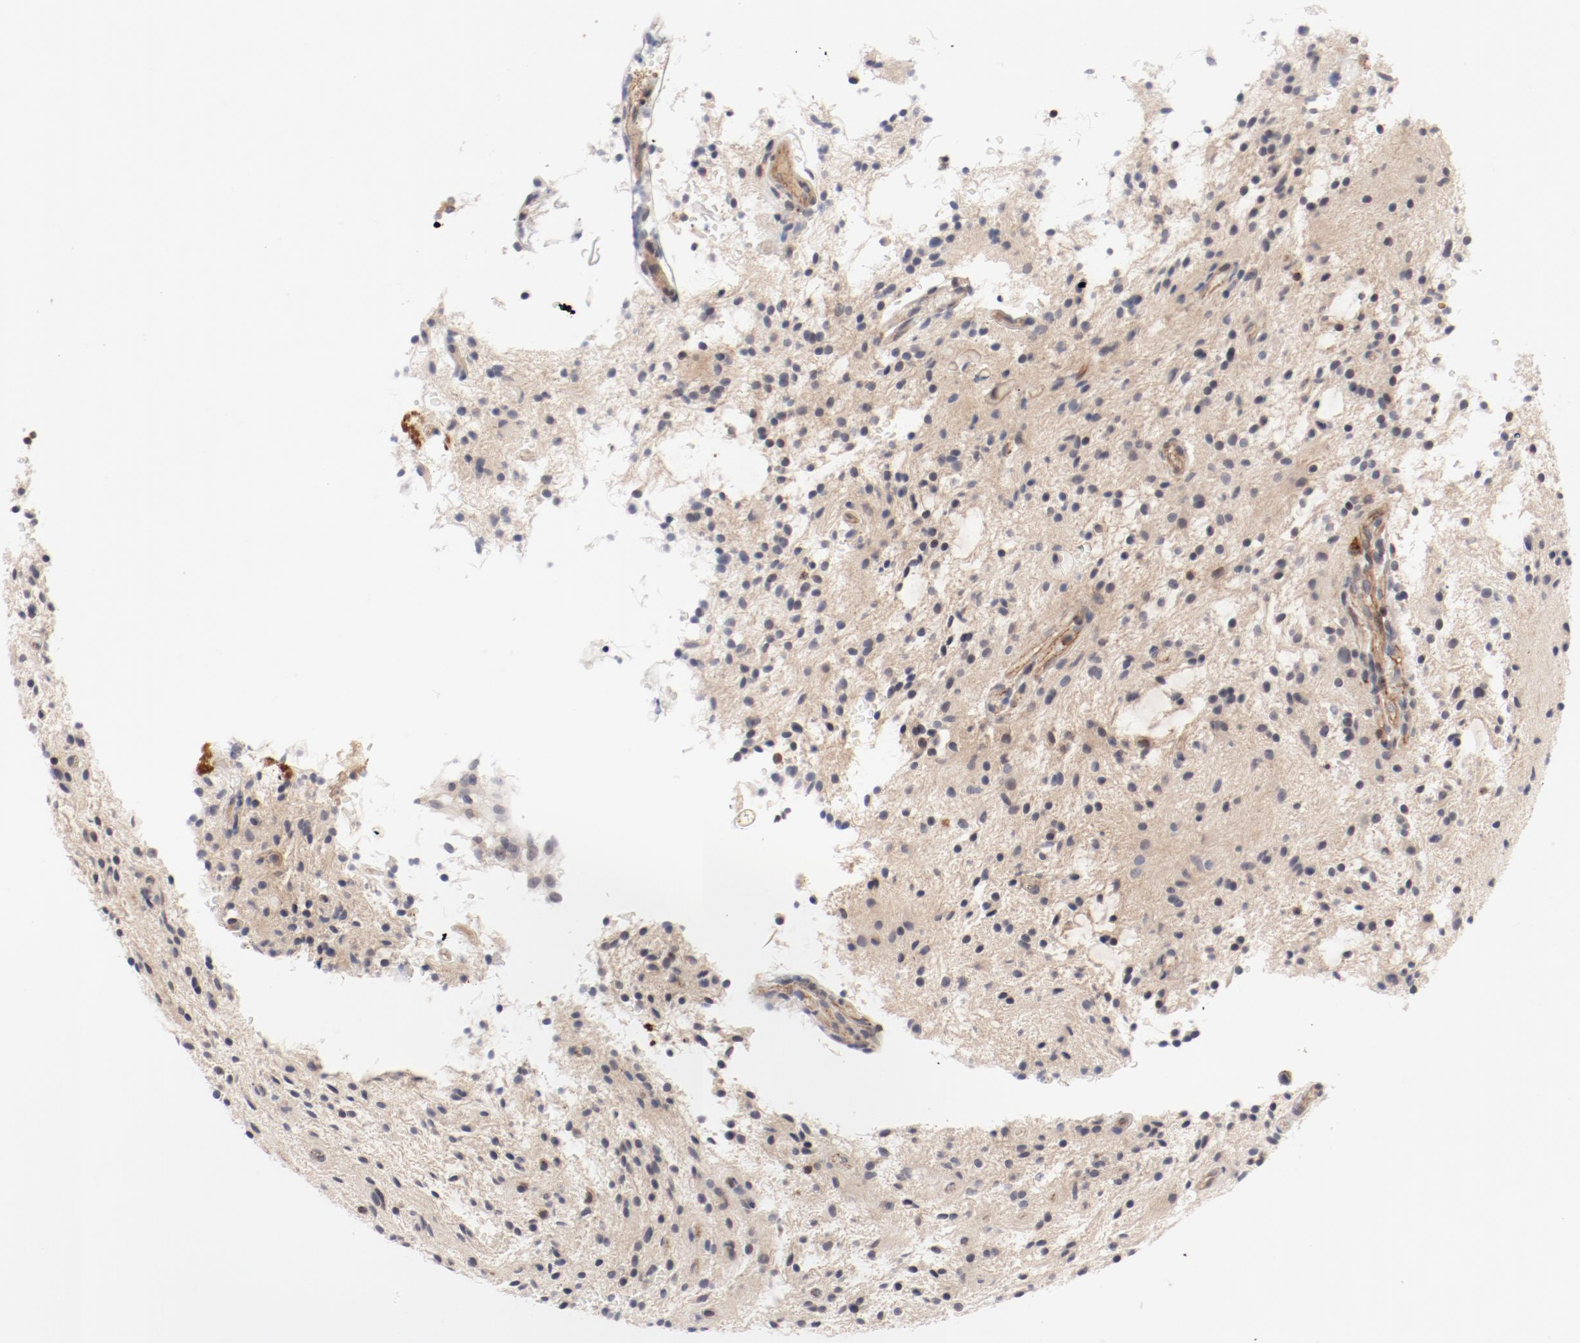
{"staining": {"intensity": "moderate", "quantity": "25%-75%", "location": "cytoplasmic/membranous"}, "tissue": "glioma", "cell_type": "Tumor cells", "image_type": "cancer", "snomed": [{"axis": "morphology", "description": "Glioma, malignant, NOS"}, {"axis": "topography", "description": "Cerebellum"}], "caption": "An image of human glioma stained for a protein reveals moderate cytoplasmic/membranous brown staining in tumor cells.", "gene": "ZNF267", "patient": {"sex": "female", "age": 10}}